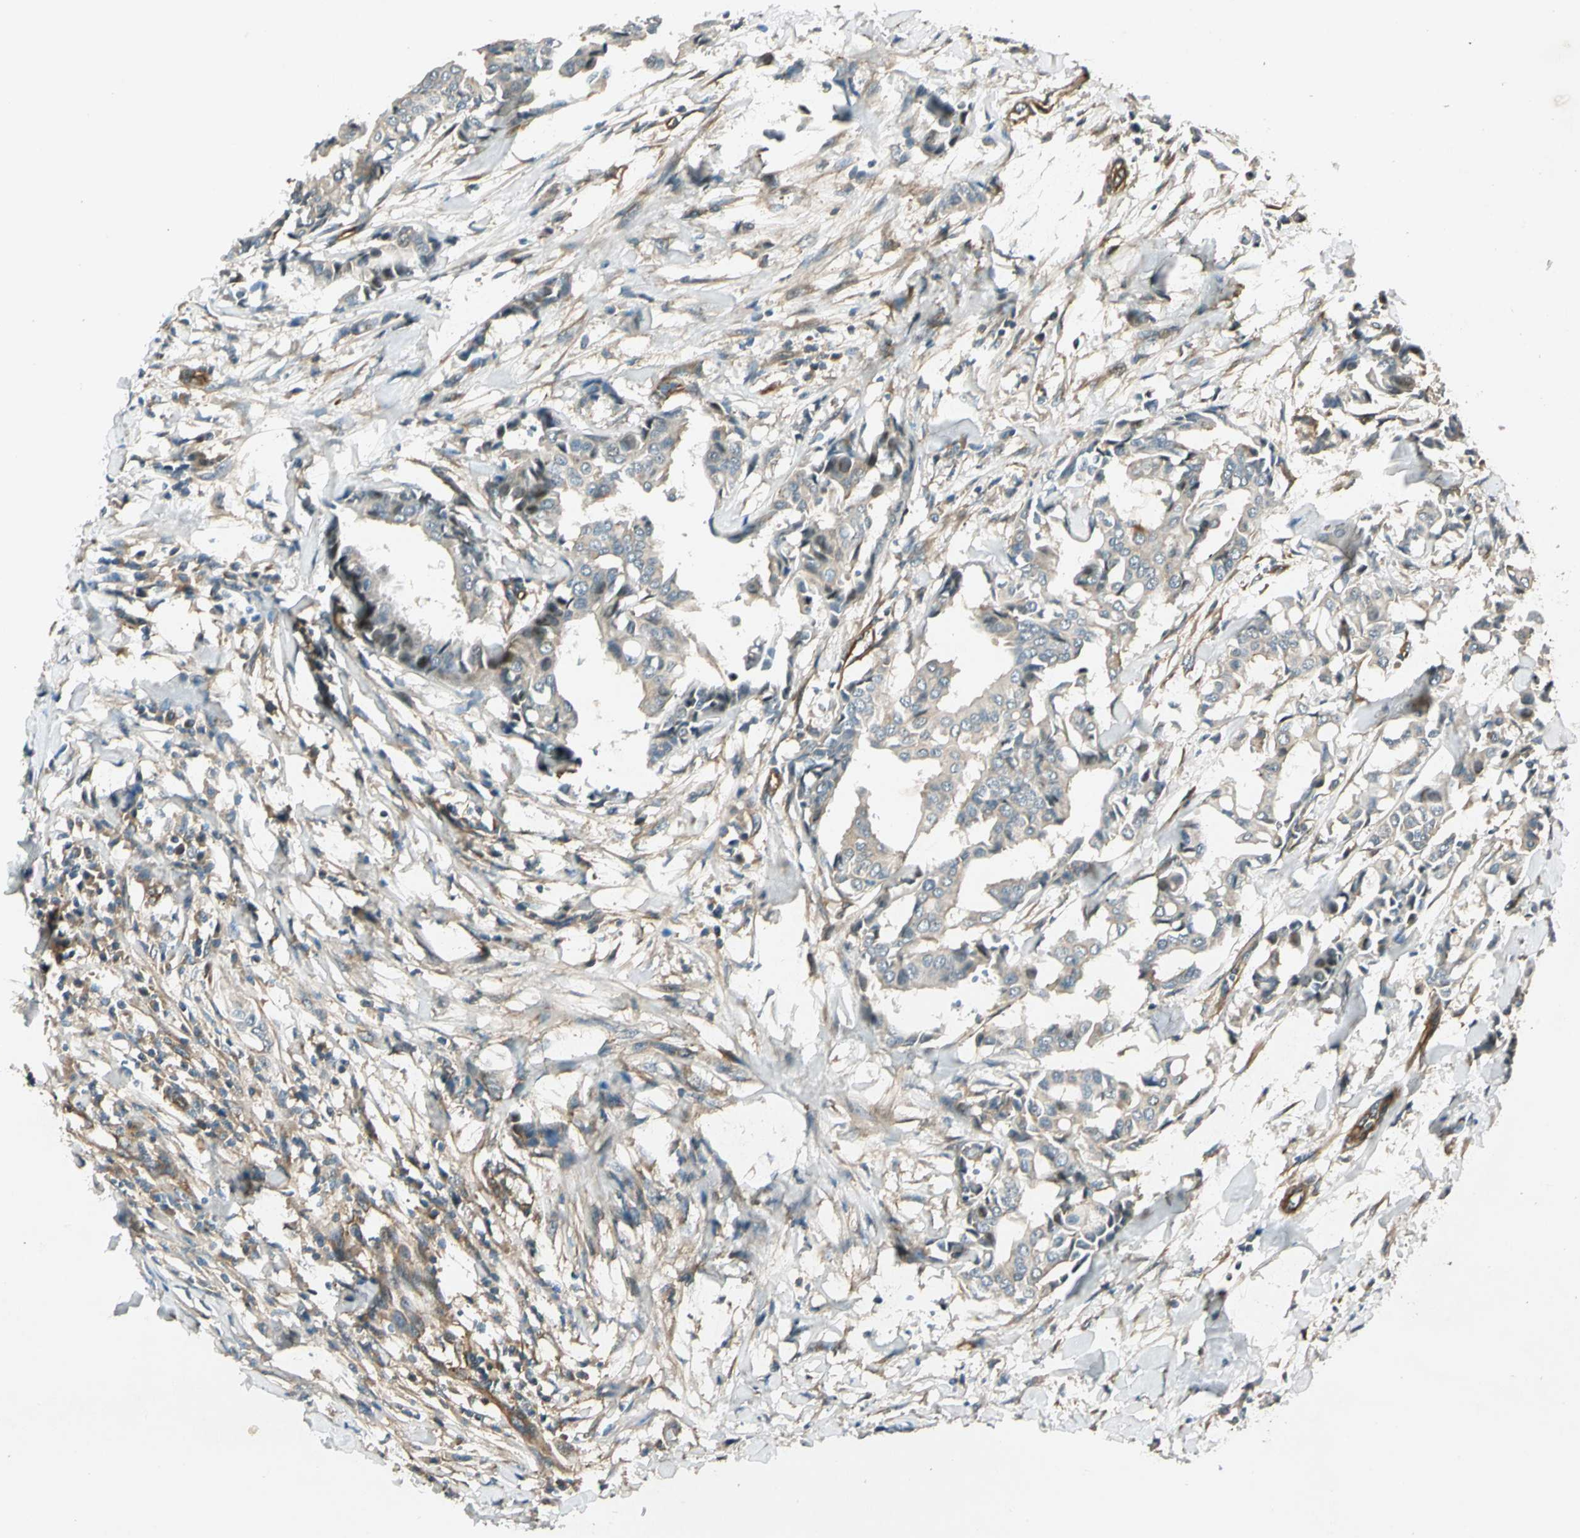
{"staining": {"intensity": "negative", "quantity": "none", "location": "none"}, "tissue": "head and neck cancer", "cell_type": "Tumor cells", "image_type": "cancer", "snomed": [{"axis": "morphology", "description": "Adenocarcinoma, NOS"}, {"axis": "topography", "description": "Salivary gland"}, {"axis": "topography", "description": "Head-Neck"}], "caption": "The IHC micrograph has no significant staining in tumor cells of head and neck adenocarcinoma tissue. The staining was performed using DAB to visualize the protein expression in brown, while the nuclei were stained in blue with hematoxylin (Magnification: 20x).", "gene": "ROCK2", "patient": {"sex": "female", "age": 59}}